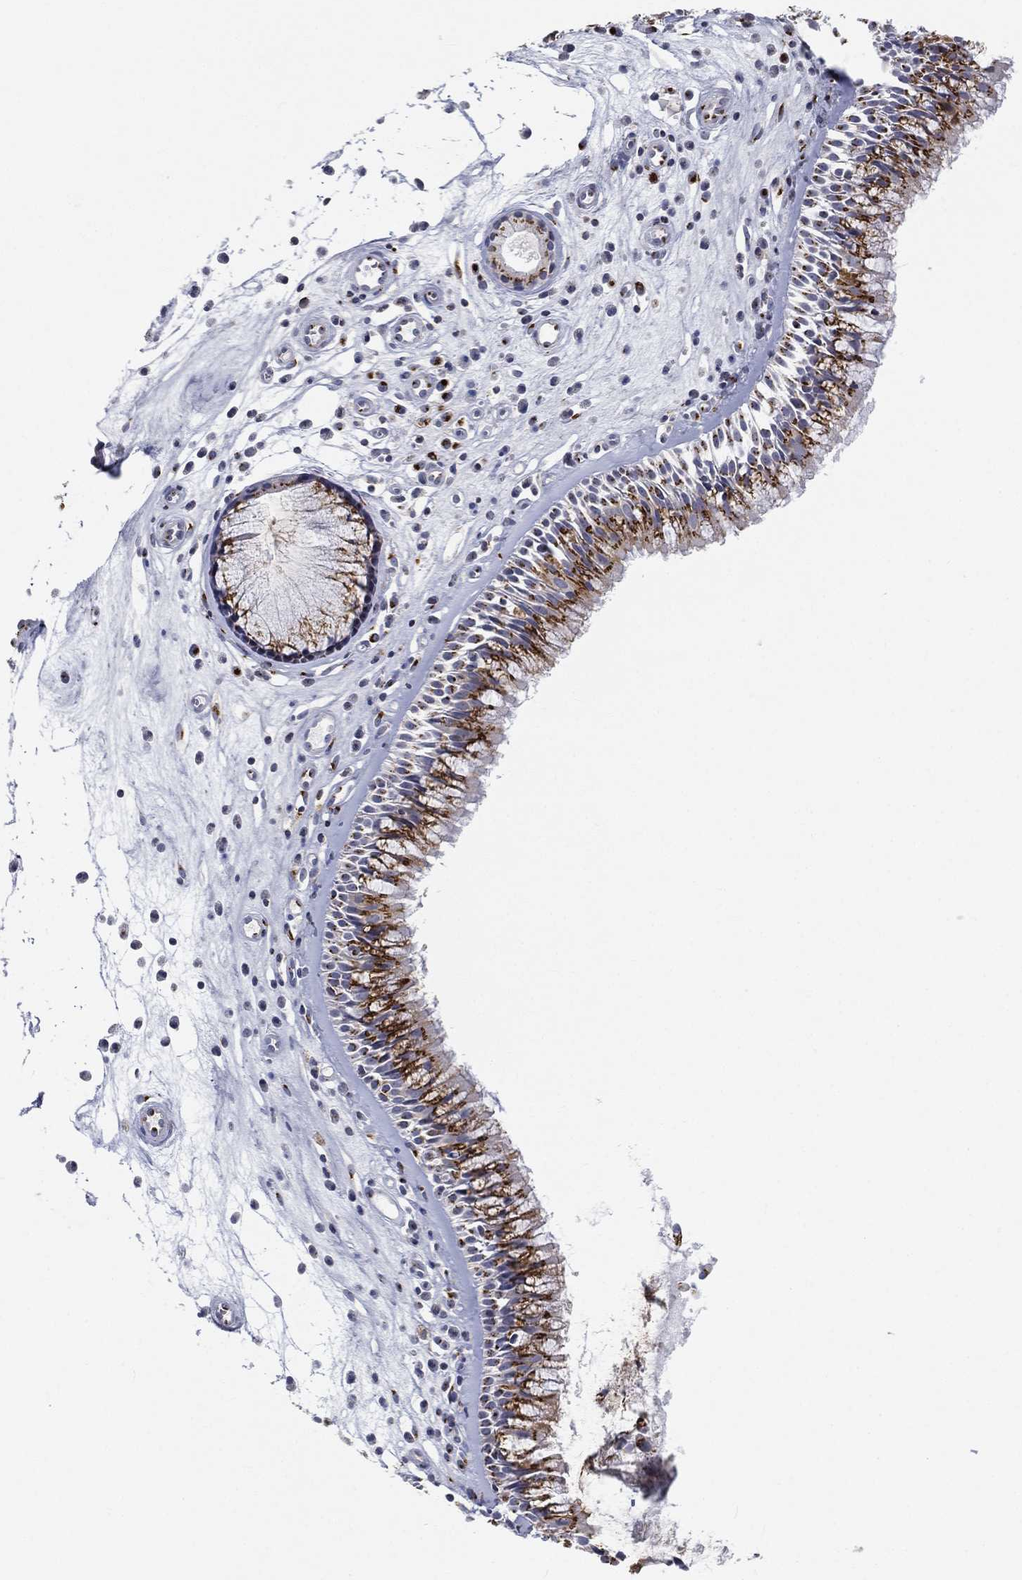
{"staining": {"intensity": "strong", "quantity": ">75%", "location": "cytoplasmic/membranous"}, "tissue": "nasopharynx", "cell_type": "Respiratory epithelial cells", "image_type": "normal", "snomed": [{"axis": "morphology", "description": "Normal tissue, NOS"}, {"axis": "topography", "description": "Nasopharynx"}], "caption": "Nasopharynx was stained to show a protein in brown. There is high levels of strong cytoplasmic/membranous expression in about >75% of respiratory epithelial cells.", "gene": "TICAM1", "patient": {"sex": "male", "age": 57}}